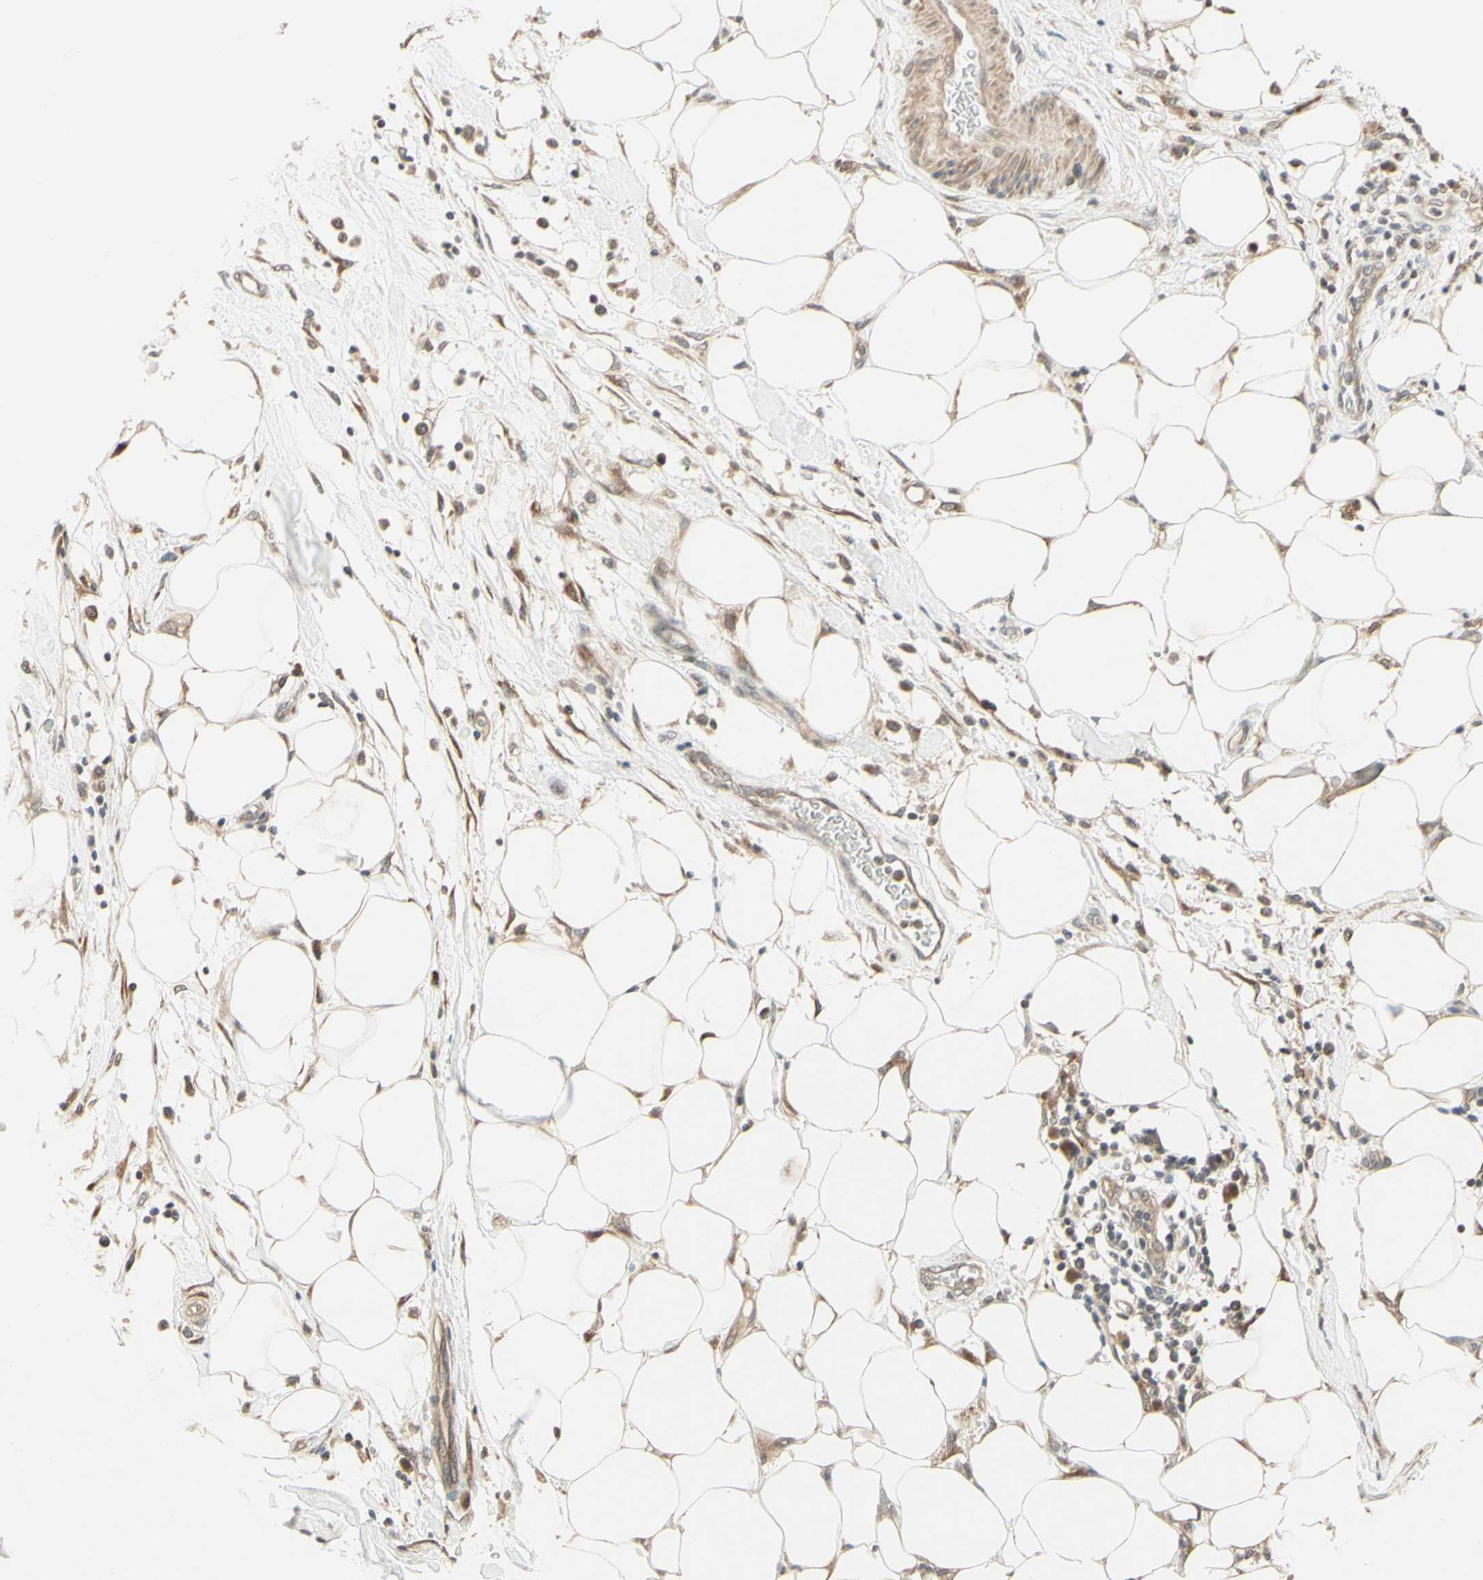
{"staining": {"intensity": "weak", "quantity": ">75%", "location": "cytoplasmic/membranous"}, "tissue": "pancreatic cancer", "cell_type": "Tumor cells", "image_type": "cancer", "snomed": [{"axis": "morphology", "description": "Adenocarcinoma, NOS"}, {"axis": "topography", "description": "Pancreas"}], "caption": "Pancreatic cancer tissue demonstrates weak cytoplasmic/membranous expression in about >75% of tumor cells", "gene": "ZW10", "patient": {"sex": "female", "age": 71}}